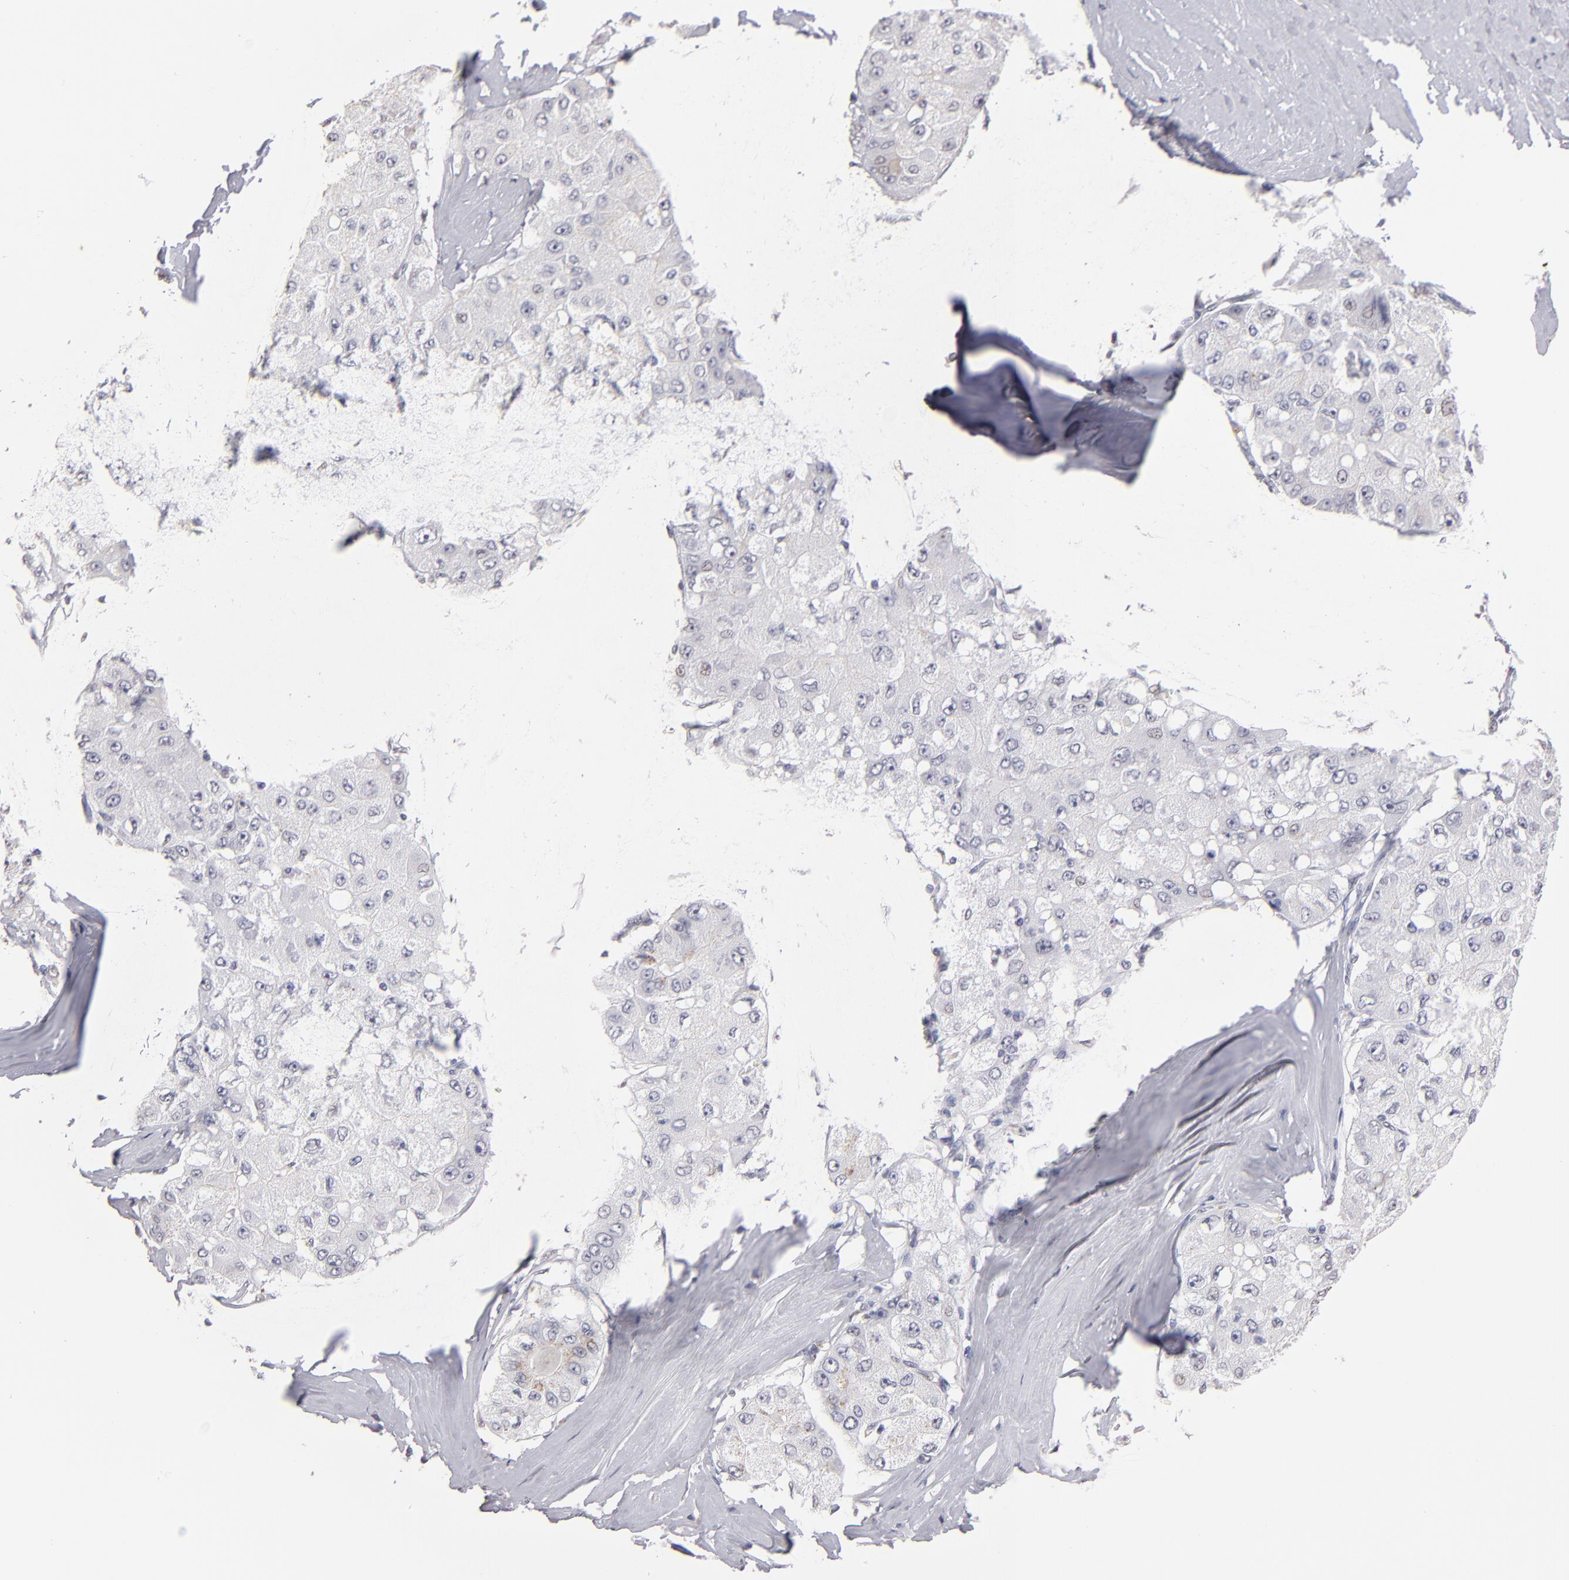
{"staining": {"intensity": "negative", "quantity": "none", "location": "none"}, "tissue": "liver cancer", "cell_type": "Tumor cells", "image_type": "cancer", "snomed": [{"axis": "morphology", "description": "Carcinoma, Hepatocellular, NOS"}, {"axis": "topography", "description": "Liver"}], "caption": "Immunohistochemistry of liver cancer (hepatocellular carcinoma) exhibits no positivity in tumor cells. Nuclei are stained in blue.", "gene": "MGAM", "patient": {"sex": "male", "age": 80}}